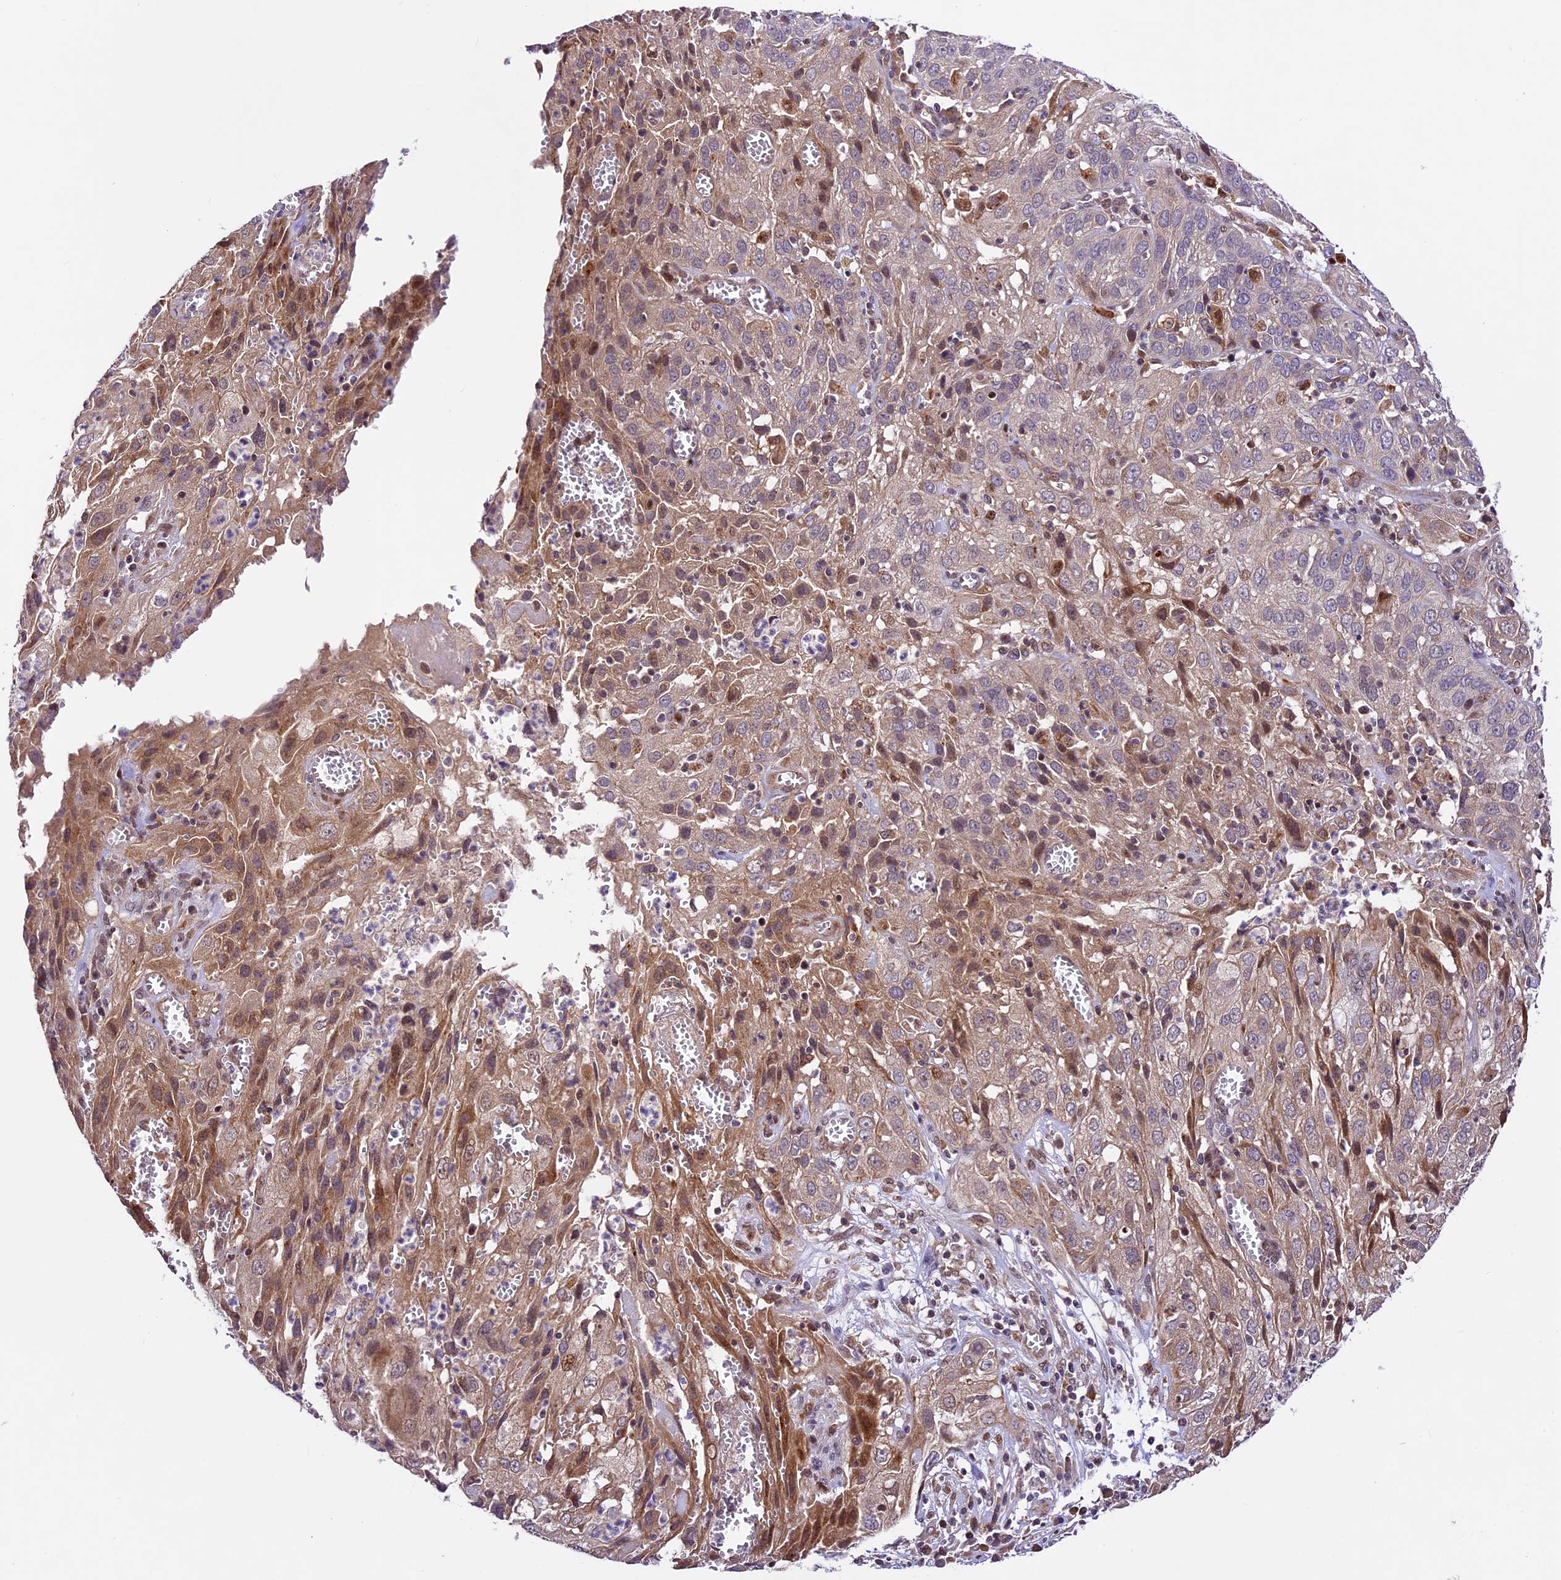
{"staining": {"intensity": "moderate", "quantity": "25%-75%", "location": "cytoplasmic/membranous"}, "tissue": "cervical cancer", "cell_type": "Tumor cells", "image_type": "cancer", "snomed": [{"axis": "morphology", "description": "Squamous cell carcinoma, NOS"}, {"axis": "topography", "description": "Cervix"}], "caption": "The micrograph displays a brown stain indicating the presence of a protein in the cytoplasmic/membranous of tumor cells in squamous cell carcinoma (cervical).", "gene": "CCSER1", "patient": {"sex": "female", "age": 32}}